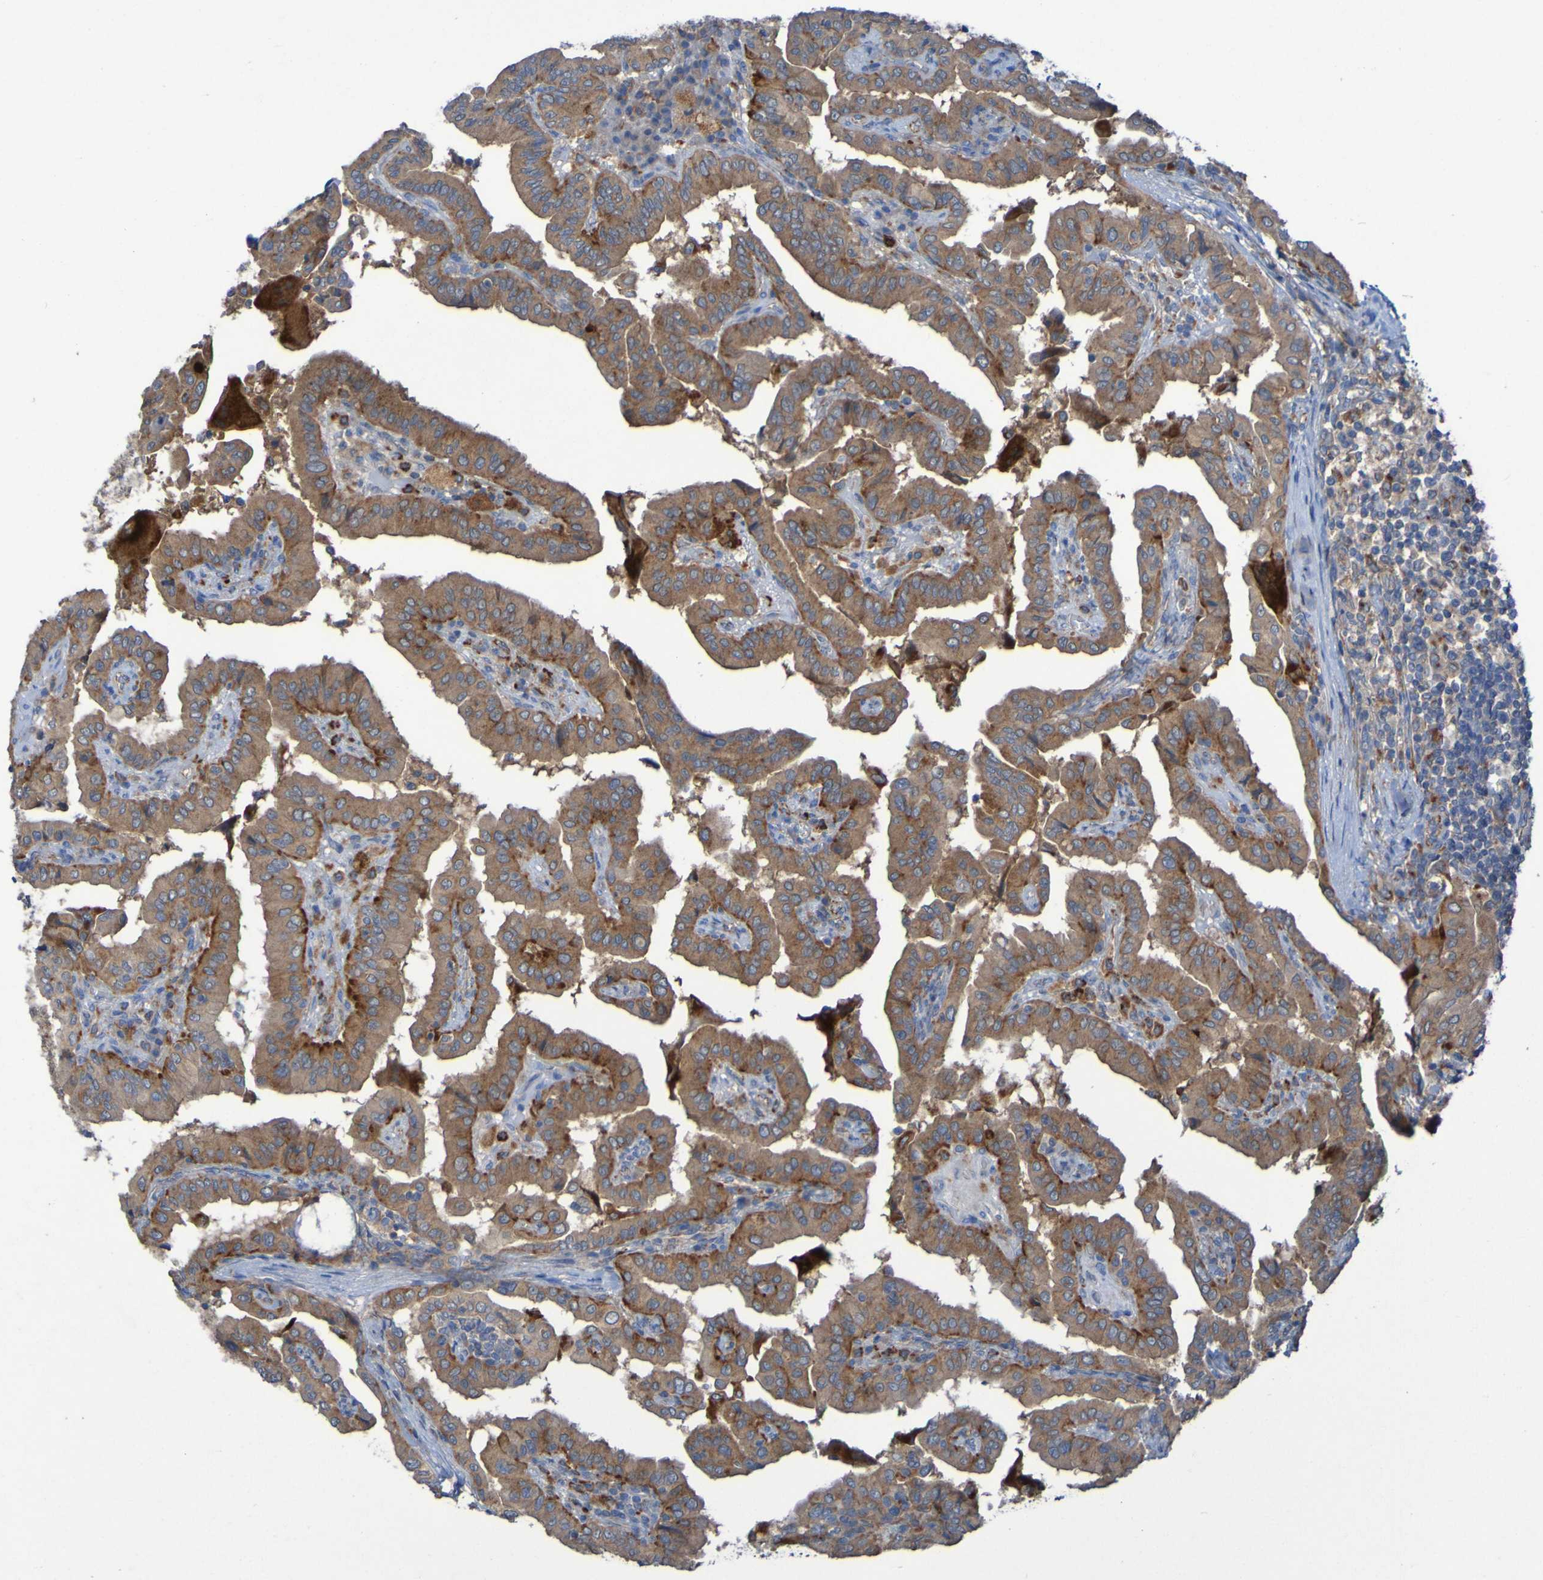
{"staining": {"intensity": "moderate", "quantity": ">75%", "location": "cytoplasmic/membranous"}, "tissue": "thyroid cancer", "cell_type": "Tumor cells", "image_type": "cancer", "snomed": [{"axis": "morphology", "description": "Papillary adenocarcinoma, NOS"}, {"axis": "topography", "description": "Thyroid gland"}], "caption": "Thyroid cancer was stained to show a protein in brown. There is medium levels of moderate cytoplasmic/membranous expression in approximately >75% of tumor cells.", "gene": "ARHGEF16", "patient": {"sex": "male", "age": 33}}